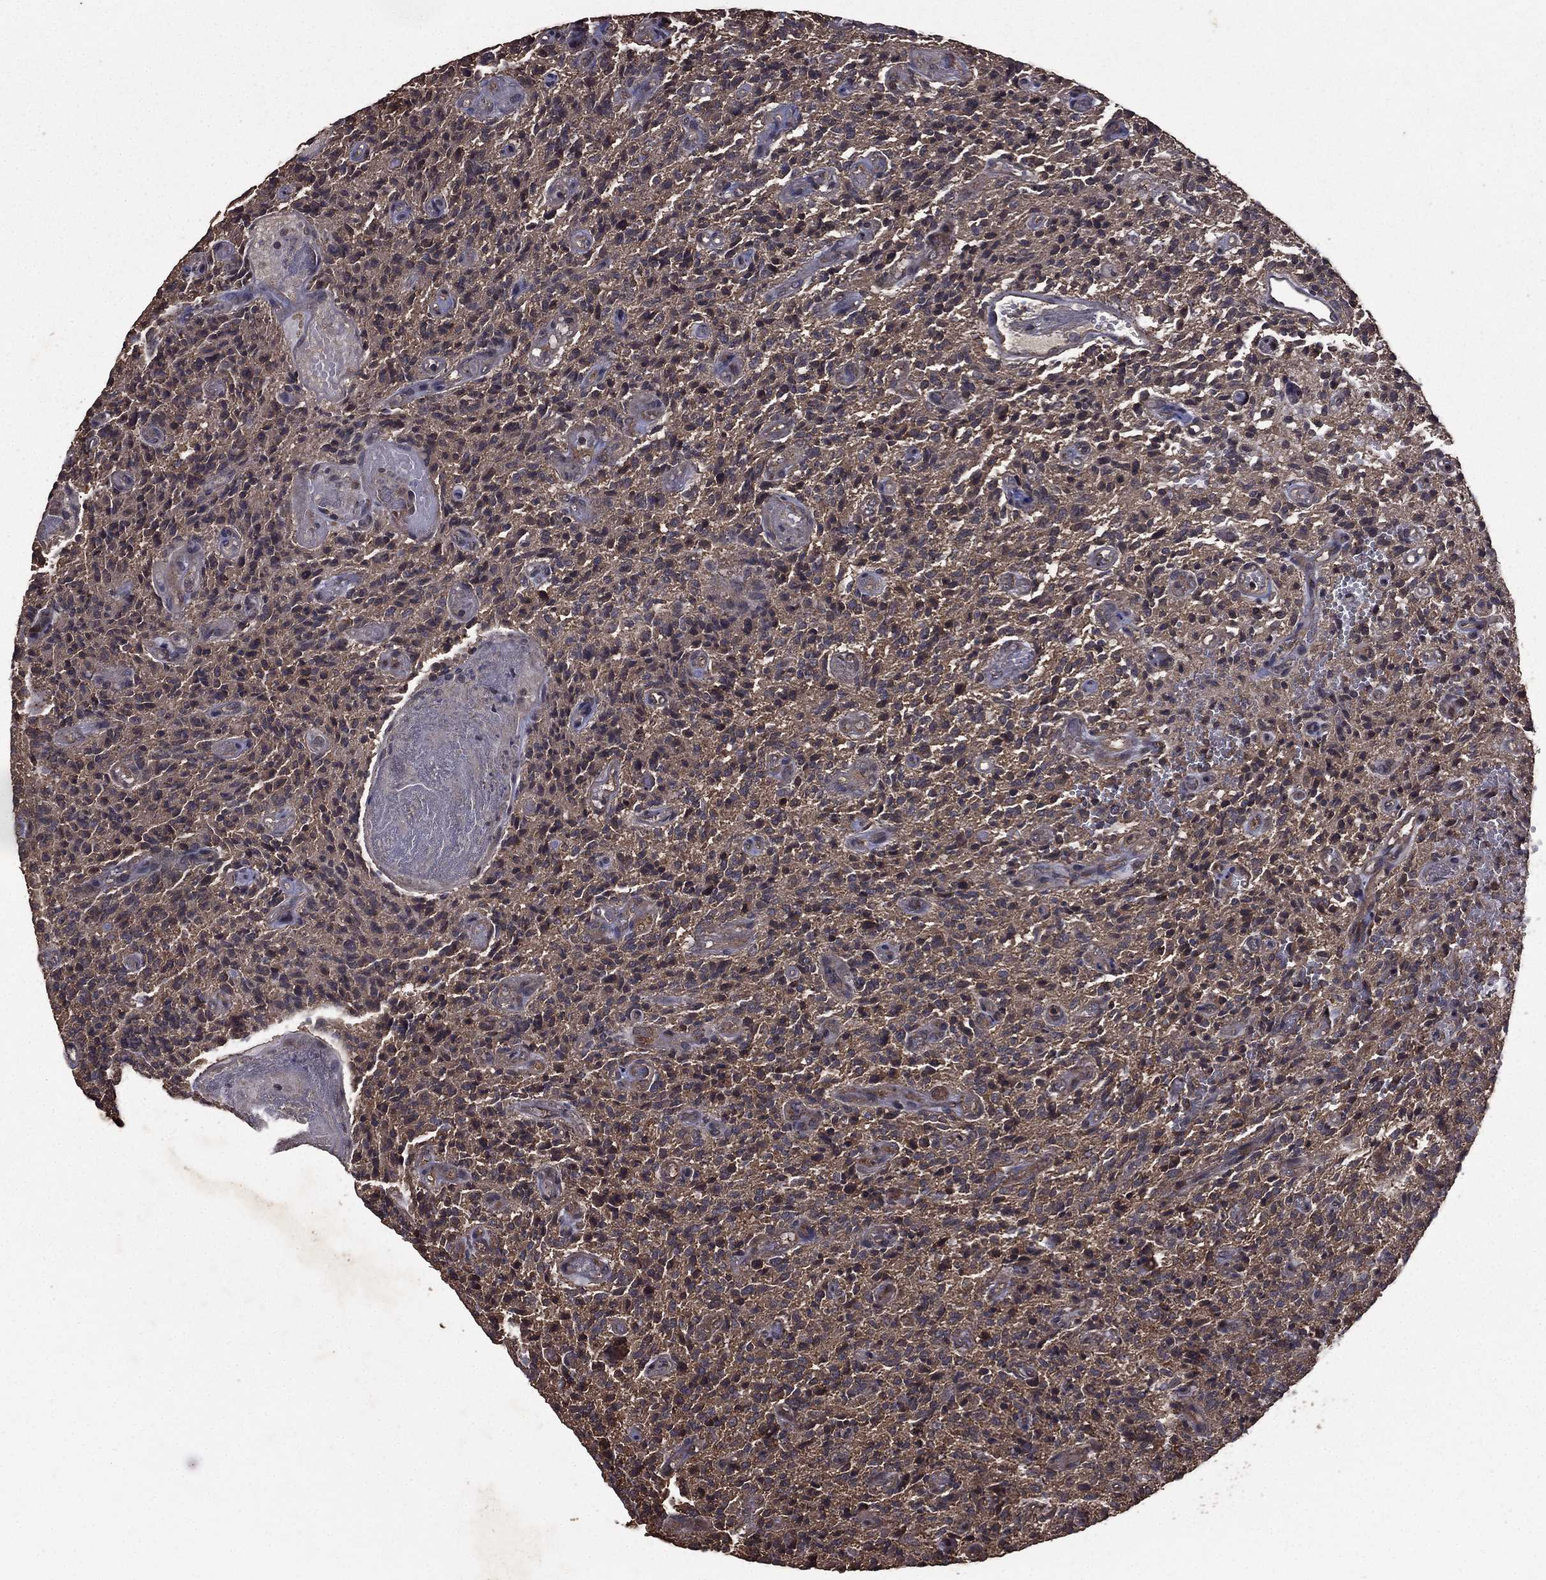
{"staining": {"intensity": "negative", "quantity": "none", "location": "none"}, "tissue": "glioma", "cell_type": "Tumor cells", "image_type": "cancer", "snomed": [{"axis": "morphology", "description": "Glioma, malignant, High grade"}, {"axis": "topography", "description": "Brain"}], "caption": "Malignant glioma (high-grade) was stained to show a protein in brown. There is no significant positivity in tumor cells.", "gene": "BIRC6", "patient": {"sex": "male", "age": 64}}